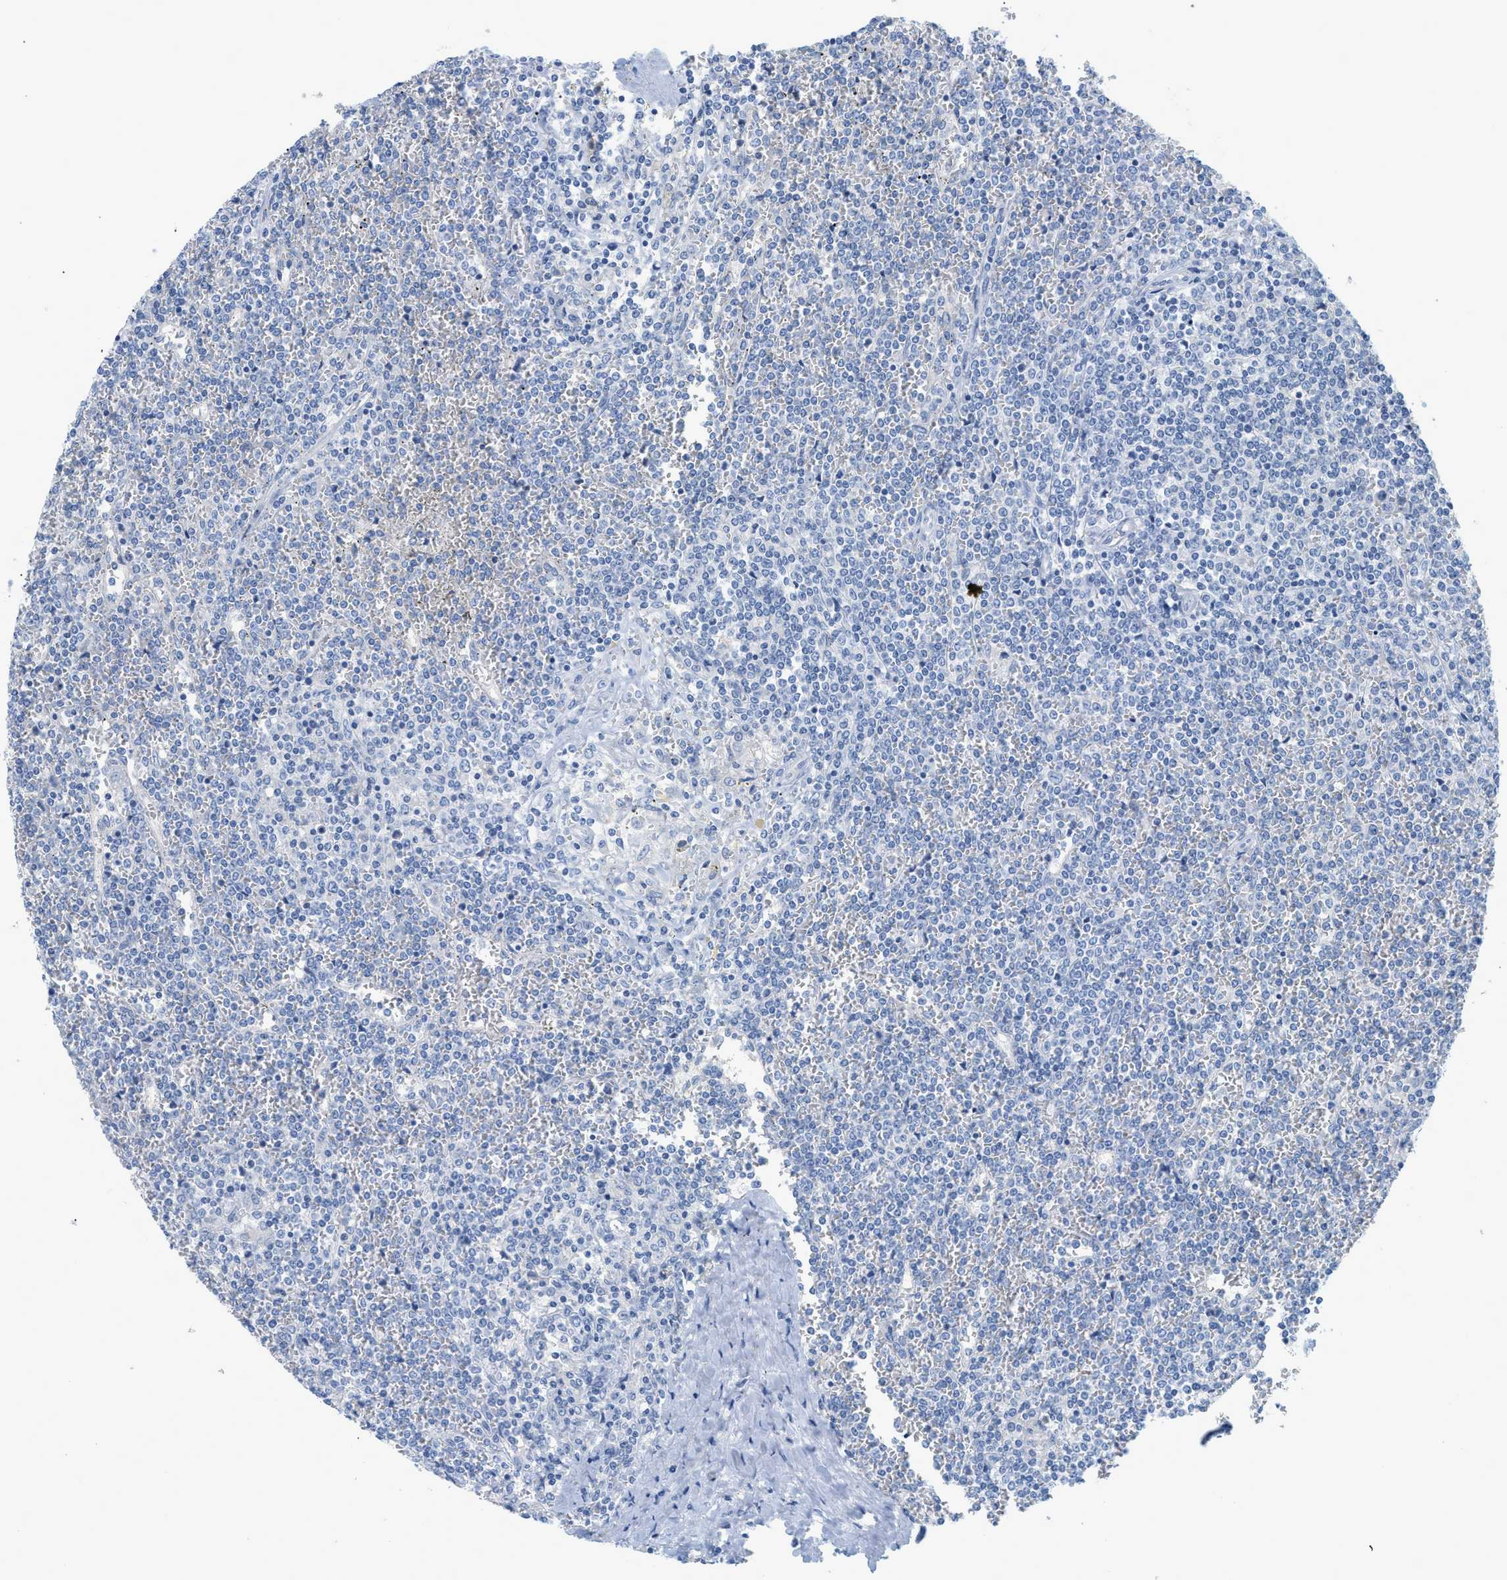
{"staining": {"intensity": "negative", "quantity": "none", "location": "none"}, "tissue": "lymphoma", "cell_type": "Tumor cells", "image_type": "cancer", "snomed": [{"axis": "morphology", "description": "Malignant lymphoma, non-Hodgkin's type, Low grade"}, {"axis": "topography", "description": "Spleen"}], "caption": "High power microscopy micrograph of an IHC image of low-grade malignant lymphoma, non-Hodgkin's type, revealing no significant positivity in tumor cells.", "gene": "PAPPA", "patient": {"sex": "female", "age": 19}}